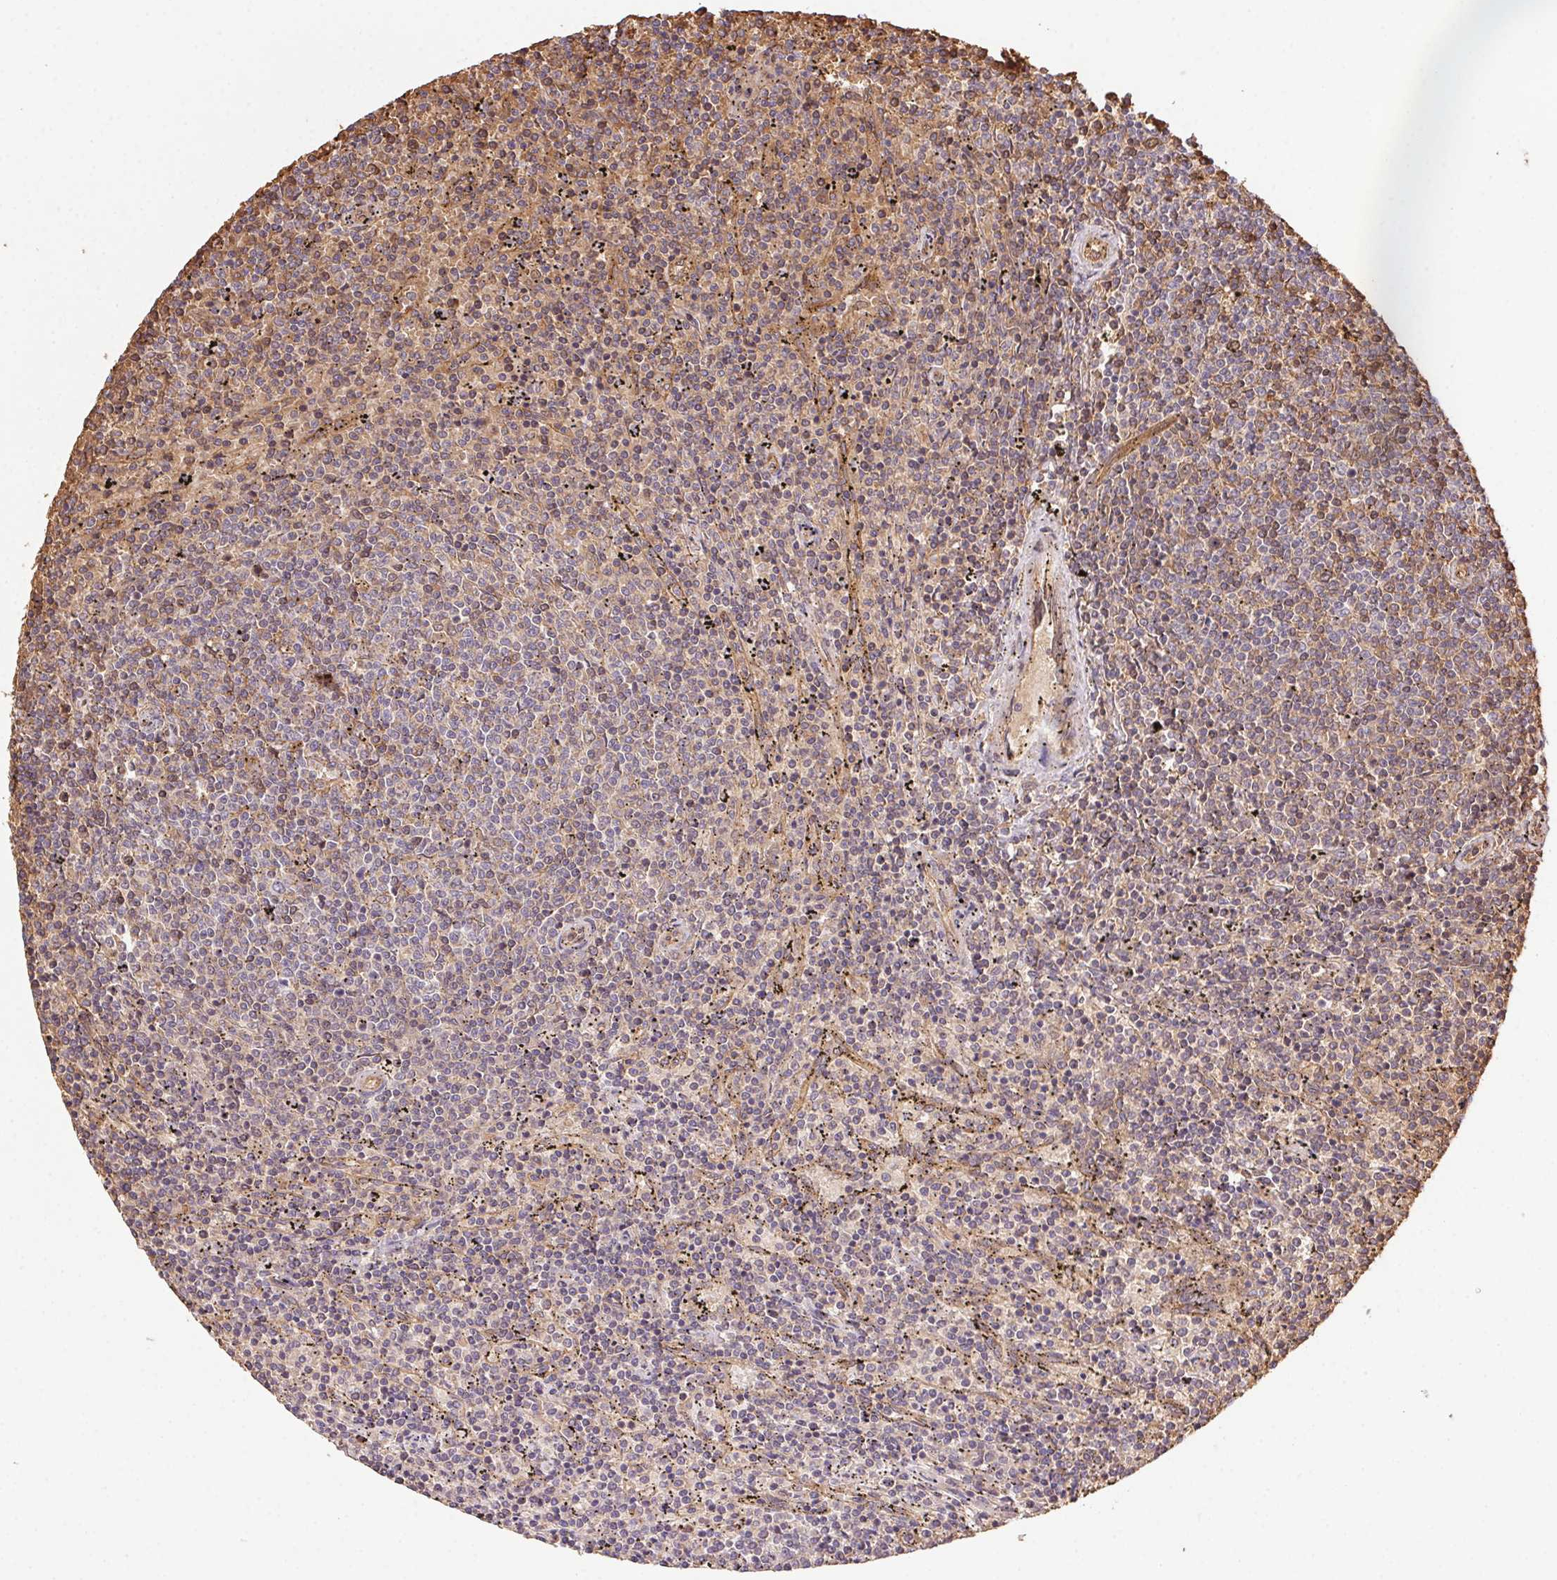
{"staining": {"intensity": "negative", "quantity": "none", "location": "none"}, "tissue": "lymphoma", "cell_type": "Tumor cells", "image_type": "cancer", "snomed": [{"axis": "morphology", "description": "Malignant lymphoma, non-Hodgkin's type, Low grade"}, {"axis": "topography", "description": "Spleen"}], "caption": "Immunohistochemistry (IHC) of low-grade malignant lymphoma, non-Hodgkin's type shows no staining in tumor cells.", "gene": "USE1", "patient": {"sex": "female", "age": 50}}